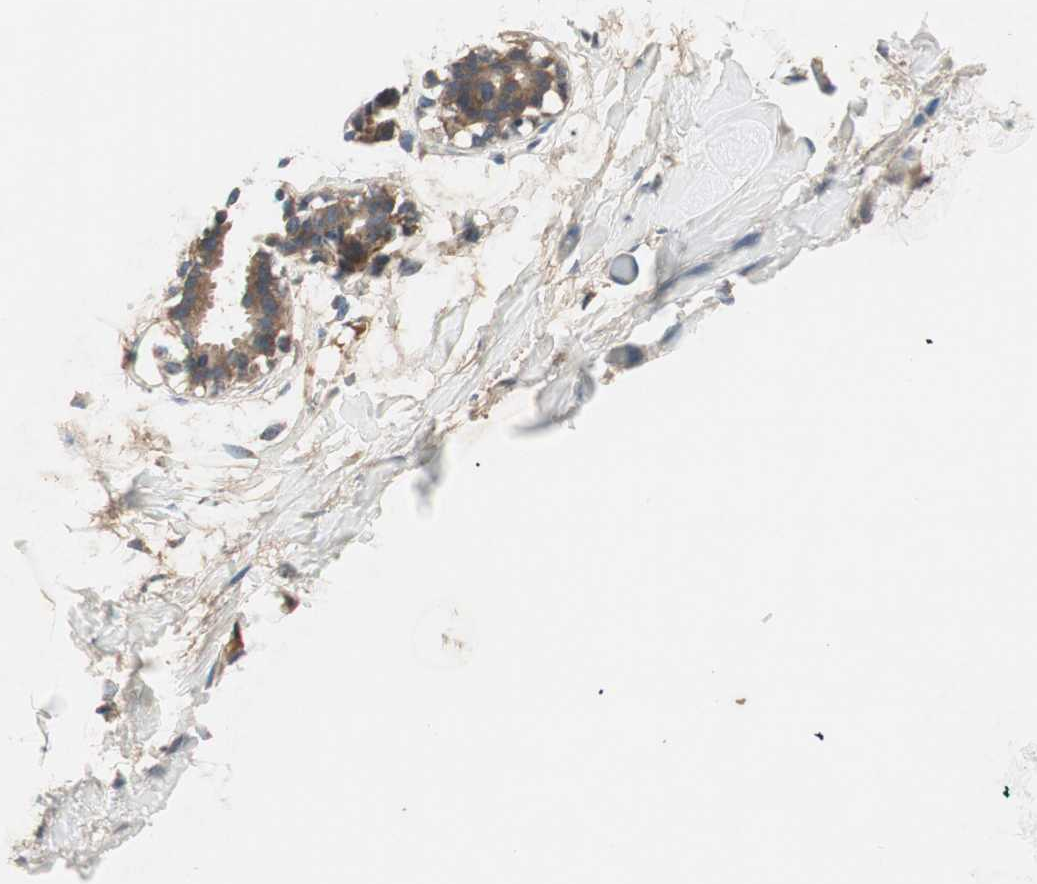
{"staining": {"intensity": "moderate", "quantity": ">75%", "location": "cytoplasmic/membranous,nuclear"}, "tissue": "adipose tissue", "cell_type": "Adipocytes", "image_type": "normal", "snomed": [{"axis": "morphology", "description": "Normal tissue, NOS"}, {"axis": "topography", "description": "Breast"}, {"axis": "topography", "description": "Adipose tissue"}], "caption": "This photomicrograph shows IHC staining of benign human adipose tissue, with medium moderate cytoplasmic/membranous,nuclear expression in about >75% of adipocytes.", "gene": "HPN", "patient": {"sex": "female", "age": 25}}